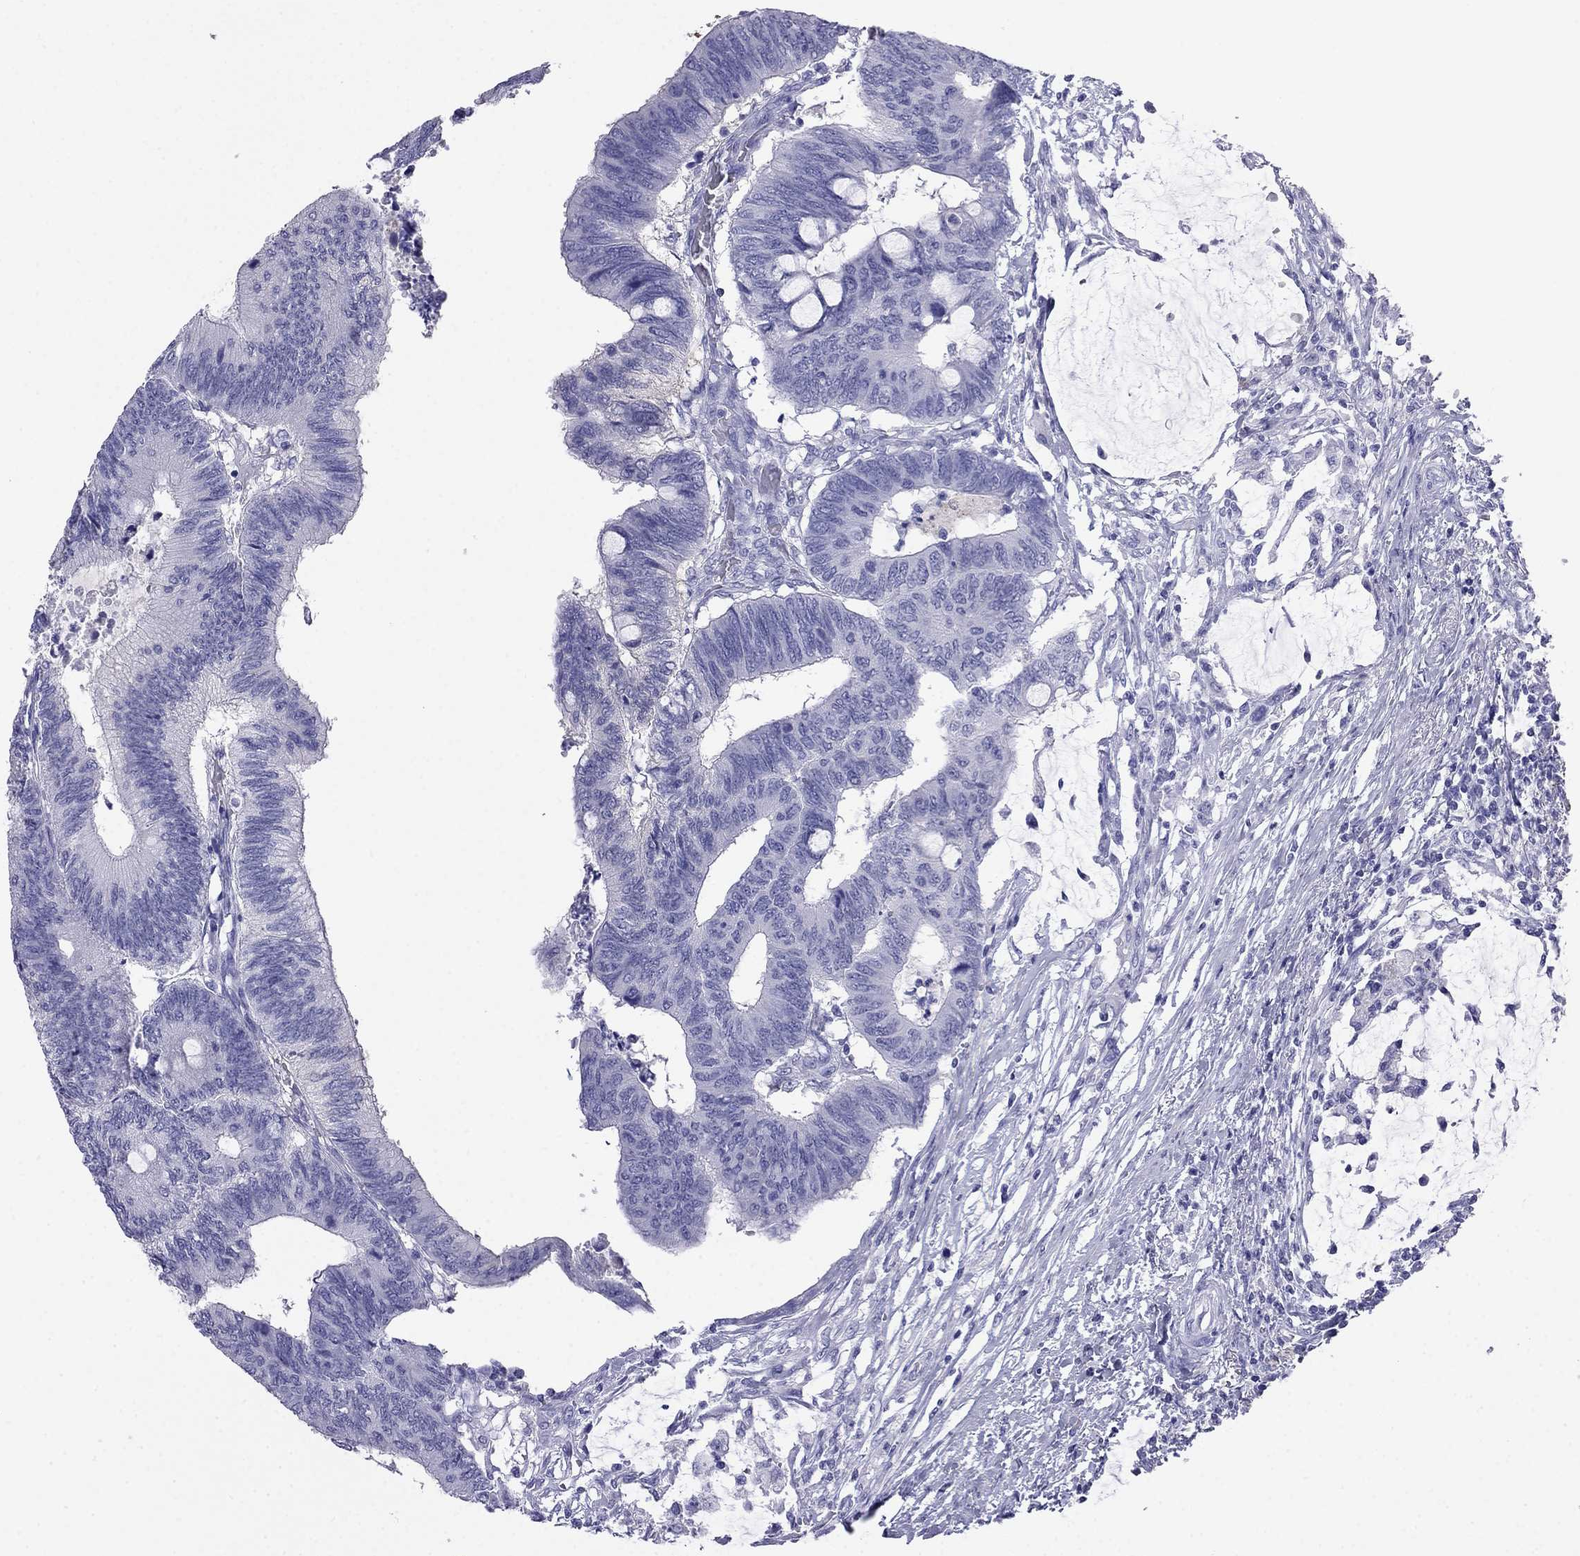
{"staining": {"intensity": "negative", "quantity": "none", "location": "none"}, "tissue": "colorectal cancer", "cell_type": "Tumor cells", "image_type": "cancer", "snomed": [{"axis": "morphology", "description": "Normal tissue, NOS"}, {"axis": "morphology", "description": "Adenocarcinoma, NOS"}, {"axis": "topography", "description": "Rectum"}, {"axis": "topography", "description": "Peripheral nerve tissue"}], "caption": "Colorectal cancer (adenocarcinoma) was stained to show a protein in brown. There is no significant positivity in tumor cells.", "gene": "ODF4", "patient": {"sex": "male", "age": 92}}